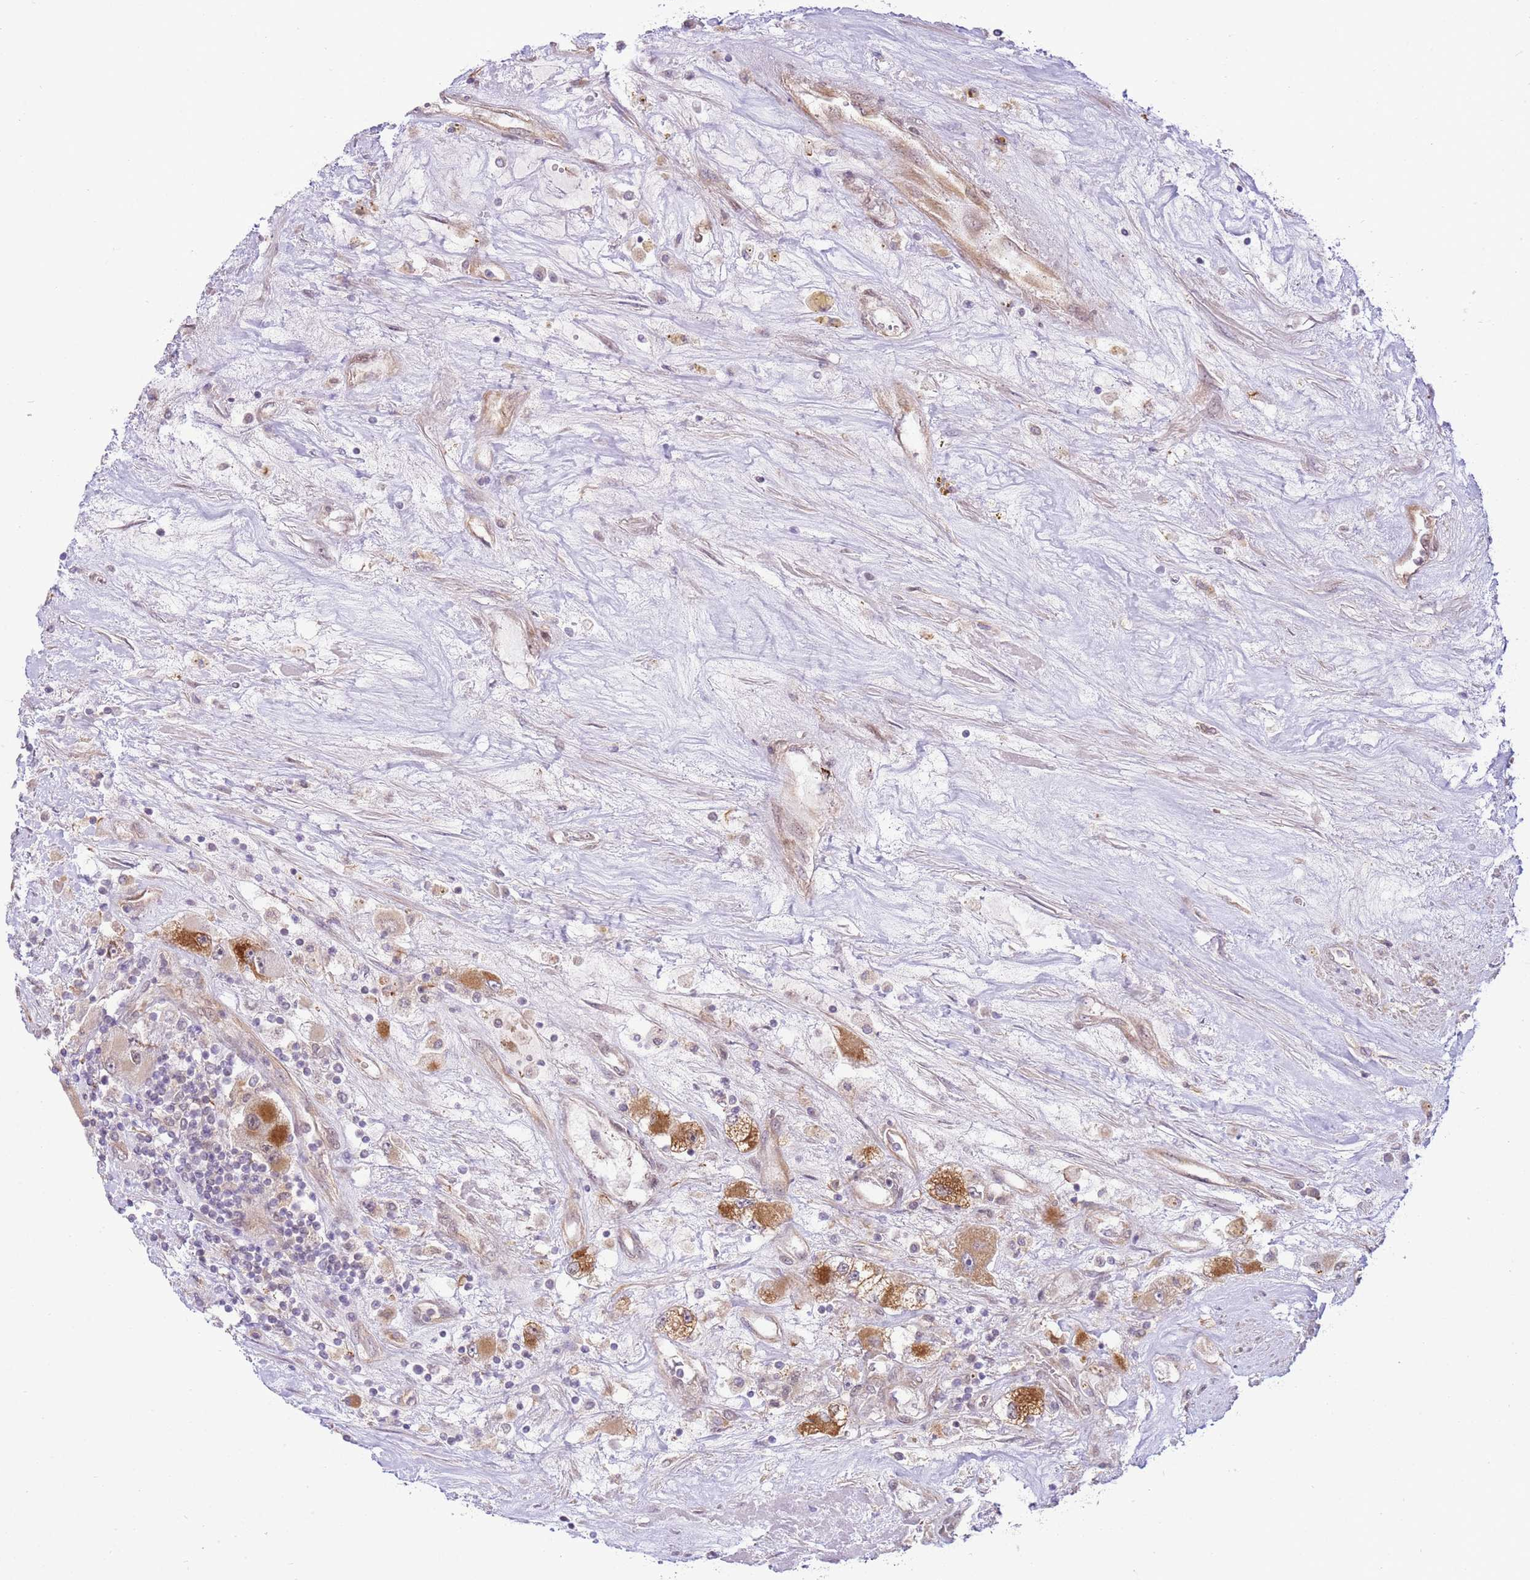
{"staining": {"intensity": "moderate", "quantity": "<25%", "location": "cytoplasmic/membranous"}, "tissue": "renal cancer", "cell_type": "Tumor cells", "image_type": "cancer", "snomed": [{"axis": "morphology", "description": "Adenocarcinoma, NOS"}, {"axis": "topography", "description": "Kidney"}], "caption": "Human adenocarcinoma (renal) stained with a protein marker demonstrates moderate staining in tumor cells.", "gene": "SCARA3", "patient": {"sex": "female", "age": 52}}